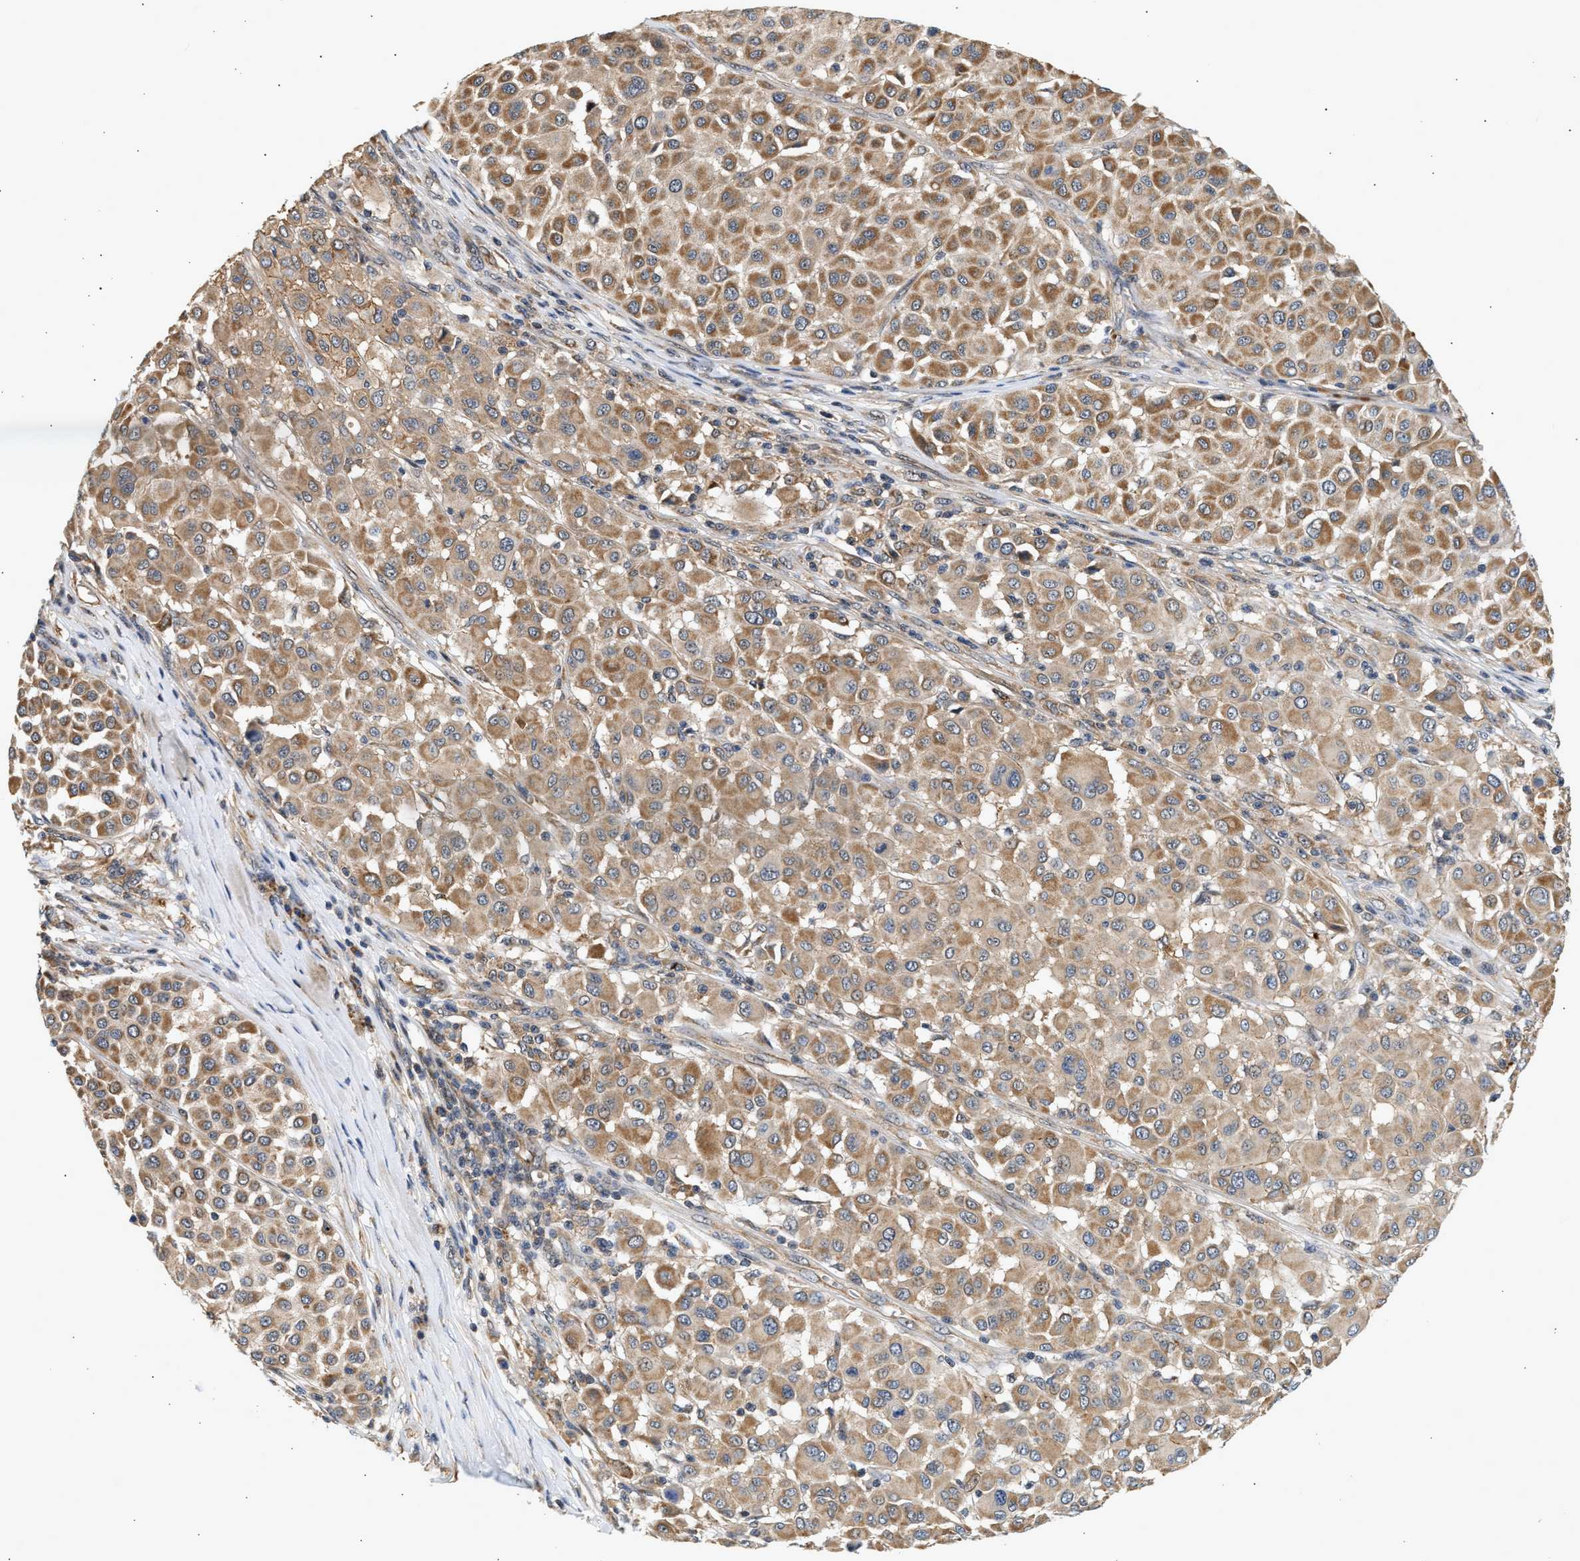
{"staining": {"intensity": "moderate", "quantity": ">75%", "location": "cytoplasmic/membranous"}, "tissue": "melanoma", "cell_type": "Tumor cells", "image_type": "cancer", "snomed": [{"axis": "morphology", "description": "Malignant melanoma, Metastatic site"}, {"axis": "topography", "description": "Soft tissue"}], "caption": "Immunohistochemical staining of human malignant melanoma (metastatic site) exhibits moderate cytoplasmic/membranous protein positivity in about >75% of tumor cells. The protein is shown in brown color, while the nuclei are stained blue.", "gene": "DUSP14", "patient": {"sex": "male", "age": 41}}